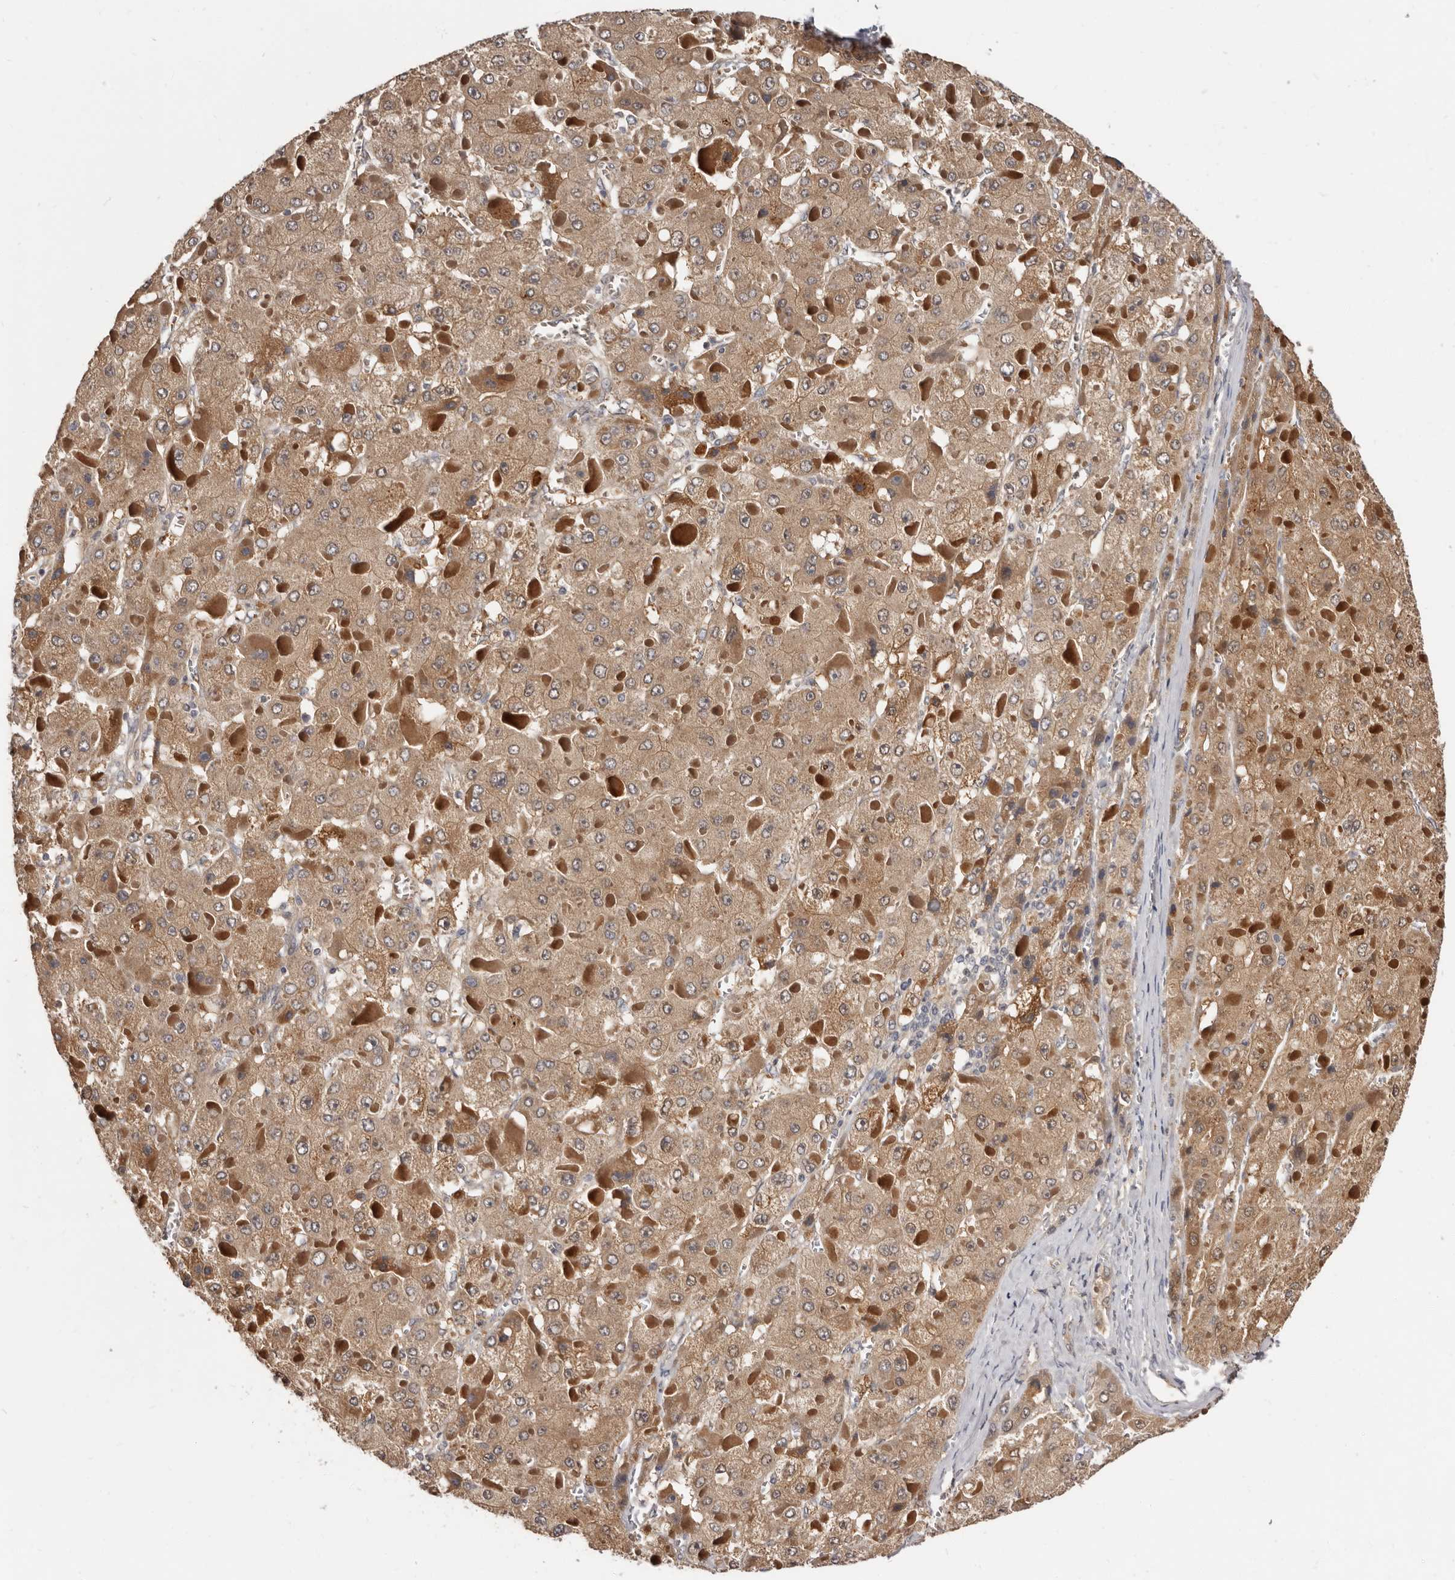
{"staining": {"intensity": "moderate", "quantity": ">75%", "location": "cytoplasmic/membranous"}, "tissue": "liver cancer", "cell_type": "Tumor cells", "image_type": "cancer", "snomed": [{"axis": "morphology", "description": "Carcinoma, Hepatocellular, NOS"}, {"axis": "topography", "description": "Liver"}], "caption": "A brown stain highlights moderate cytoplasmic/membranous positivity of a protein in liver cancer (hepatocellular carcinoma) tumor cells. Using DAB (3,3'-diaminobenzidine) (brown) and hematoxylin (blue) stains, captured at high magnification using brightfield microscopy.", "gene": "INAVA", "patient": {"sex": "female", "age": 73}}